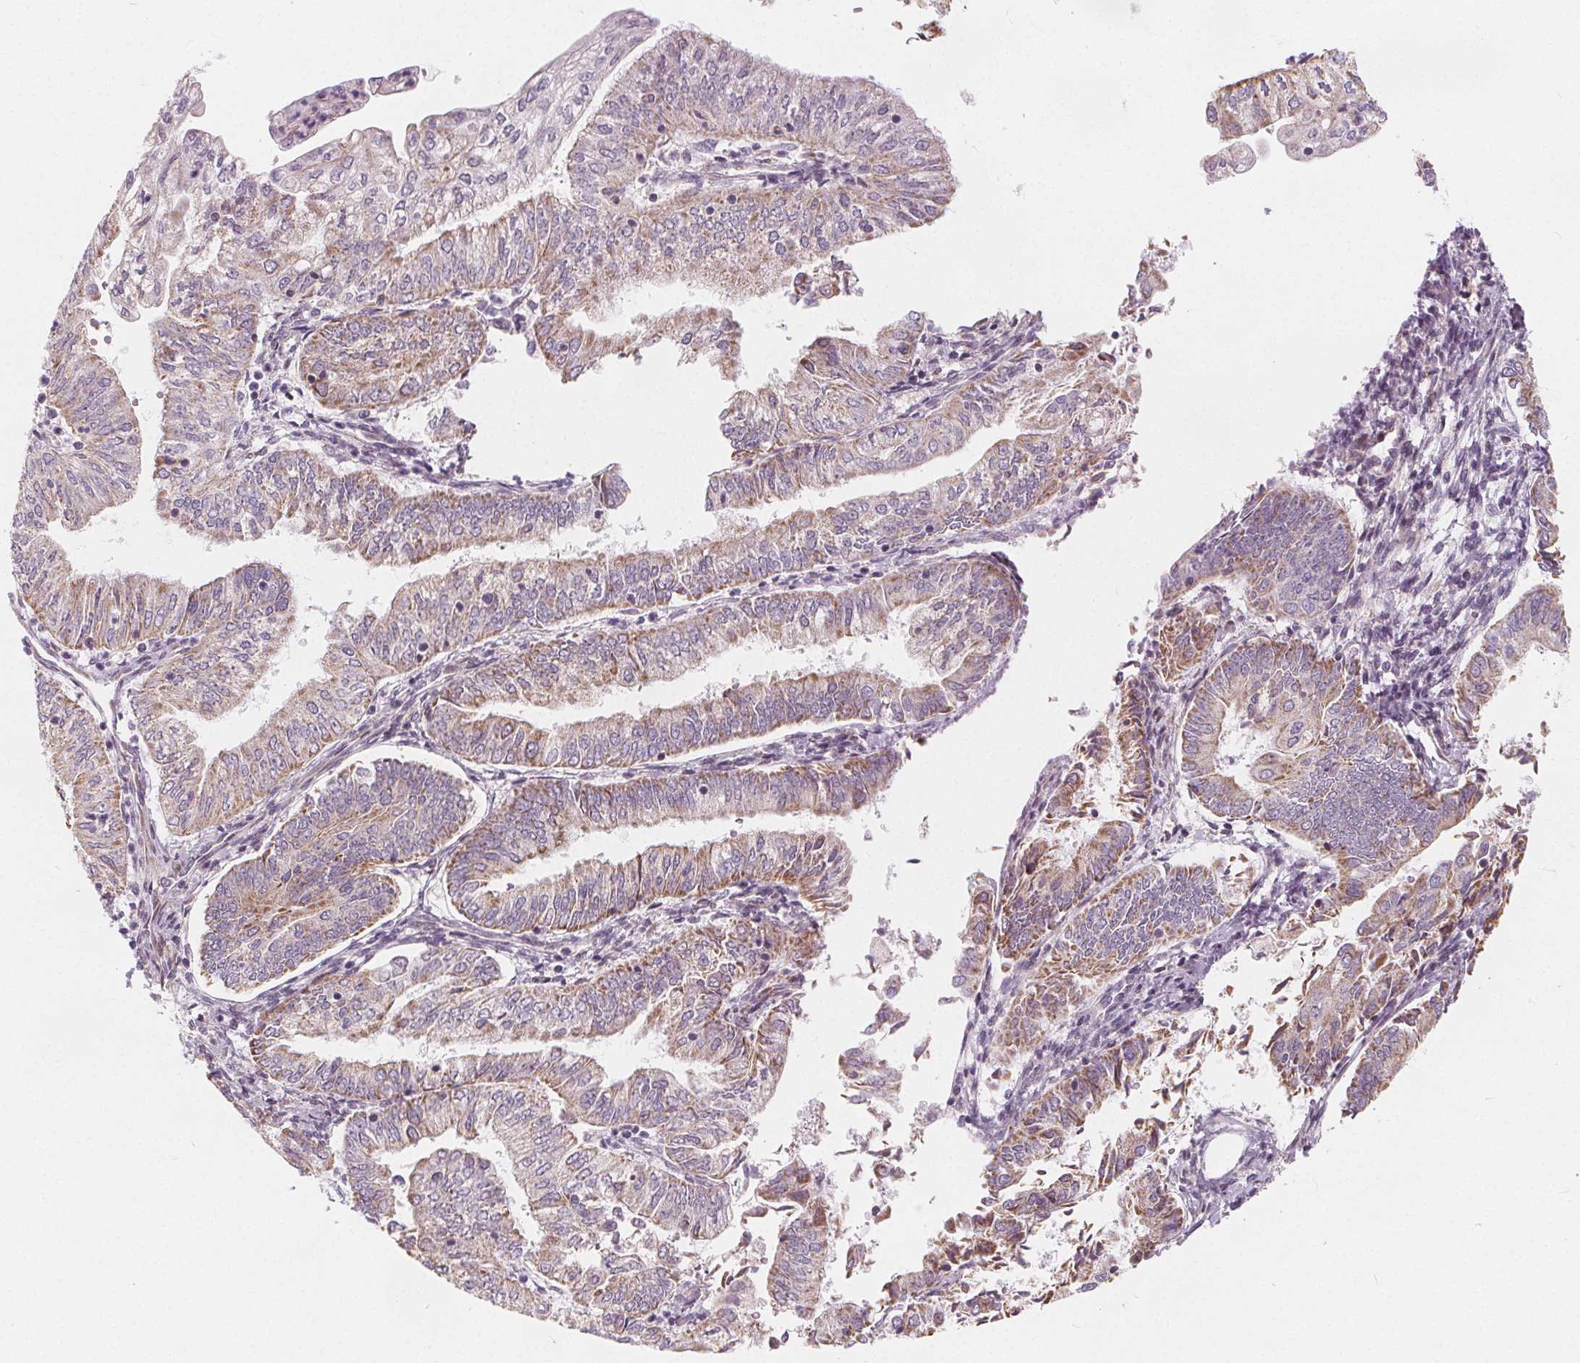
{"staining": {"intensity": "weak", "quantity": "25%-75%", "location": "cytoplasmic/membranous"}, "tissue": "endometrial cancer", "cell_type": "Tumor cells", "image_type": "cancer", "snomed": [{"axis": "morphology", "description": "Adenocarcinoma, NOS"}, {"axis": "topography", "description": "Endometrium"}], "caption": "Immunohistochemistry histopathology image of neoplastic tissue: endometrial adenocarcinoma stained using IHC reveals low levels of weak protein expression localized specifically in the cytoplasmic/membranous of tumor cells, appearing as a cytoplasmic/membranous brown color.", "gene": "NUP210L", "patient": {"sex": "female", "age": 55}}